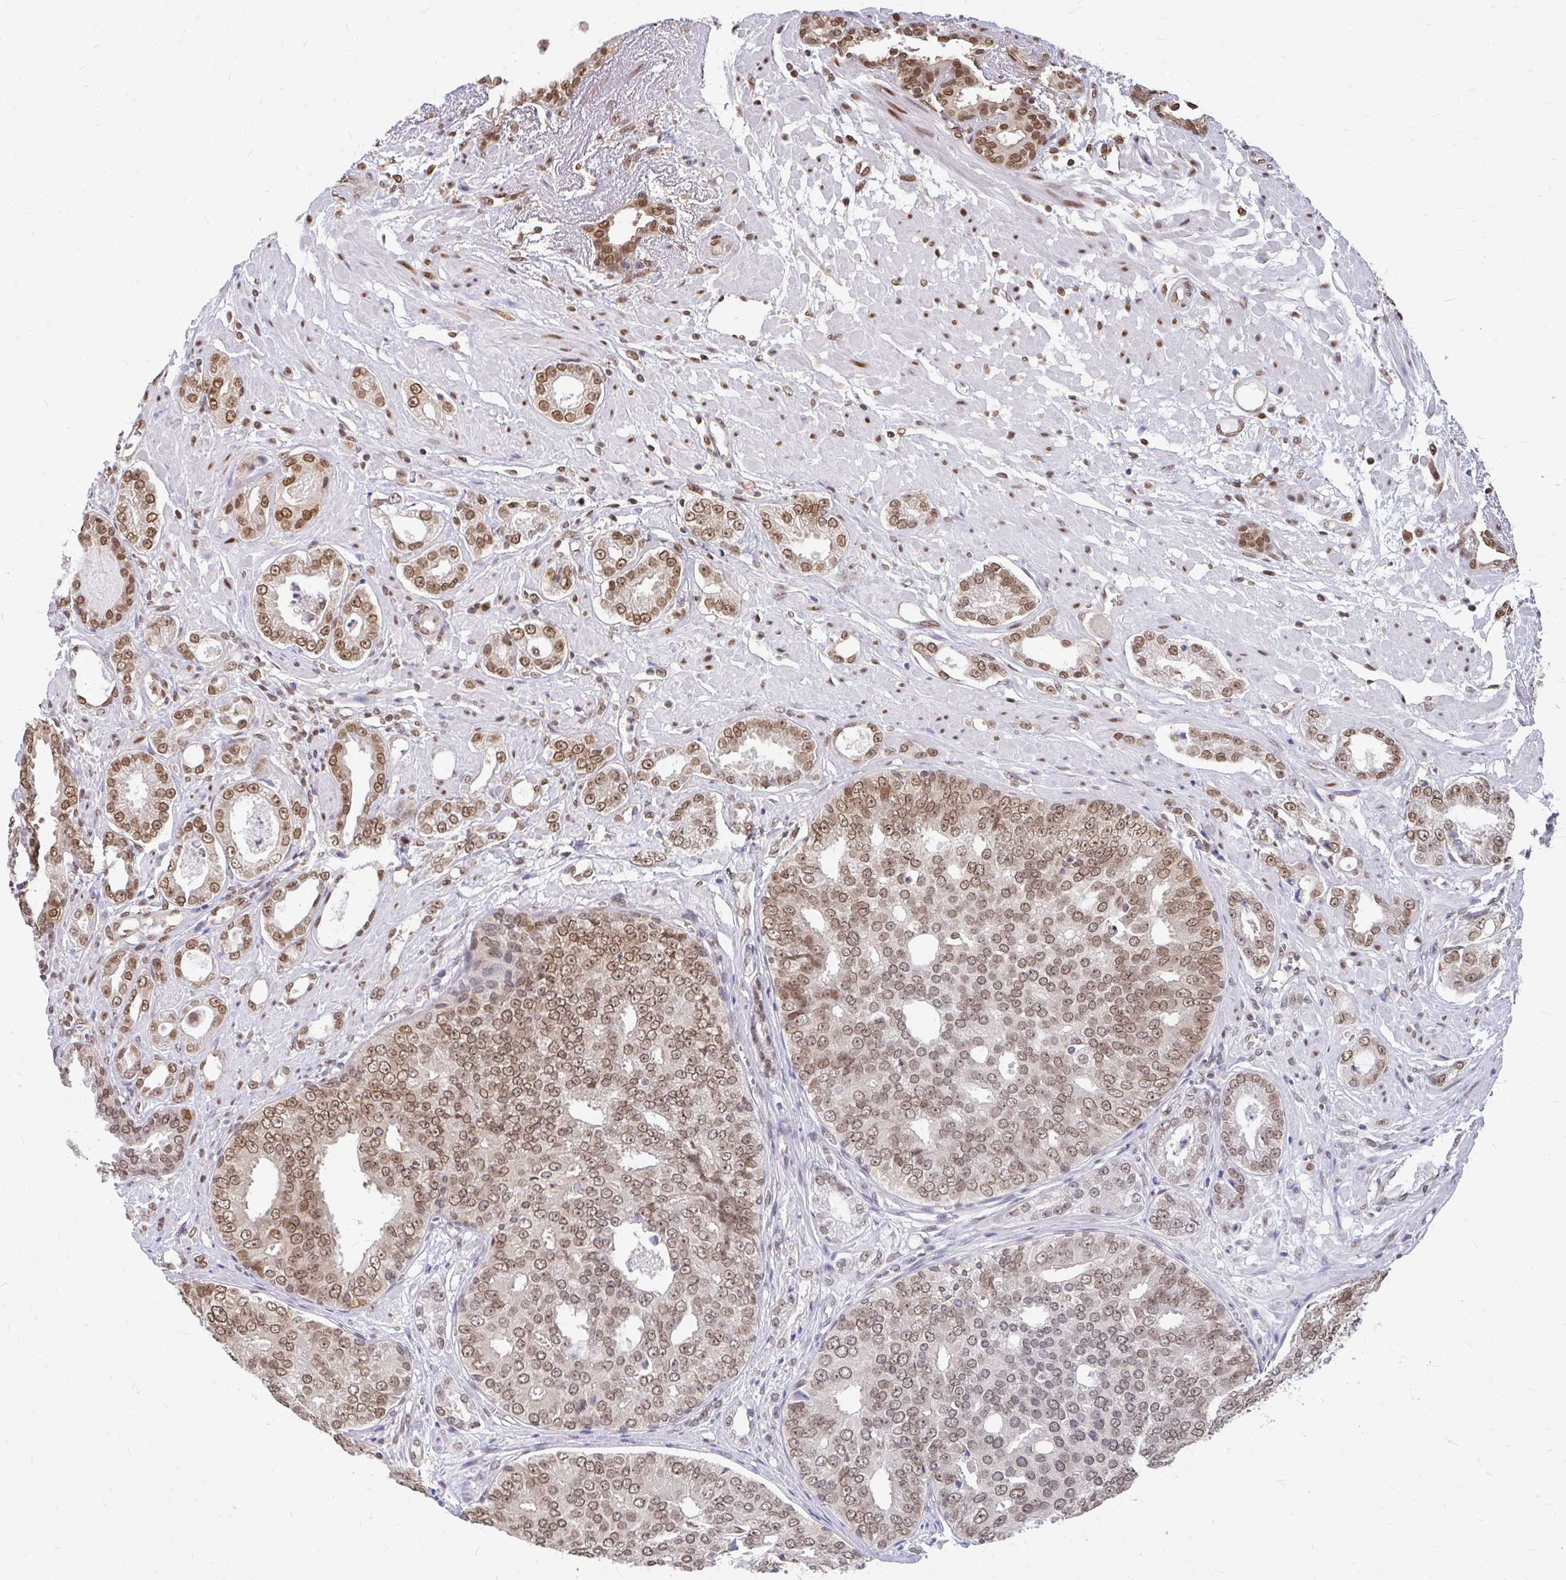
{"staining": {"intensity": "moderate", "quantity": ">75%", "location": "cytoplasmic/membranous,nuclear"}, "tissue": "prostate cancer", "cell_type": "Tumor cells", "image_type": "cancer", "snomed": [{"axis": "morphology", "description": "Adenocarcinoma, High grade"}, {"axis": "topography", "description": "Prostate"}], "caption": "There is medium levels of moderate cytoplasmic/membranous and nuclear positivity in tumor cells of prostate cancer (adenocarcinoma (high-grade)), as demonstrated by immunohistochemical staining (brown color).", "gene": "XPO1", "patient": {"sex": "male", "age": 71}}